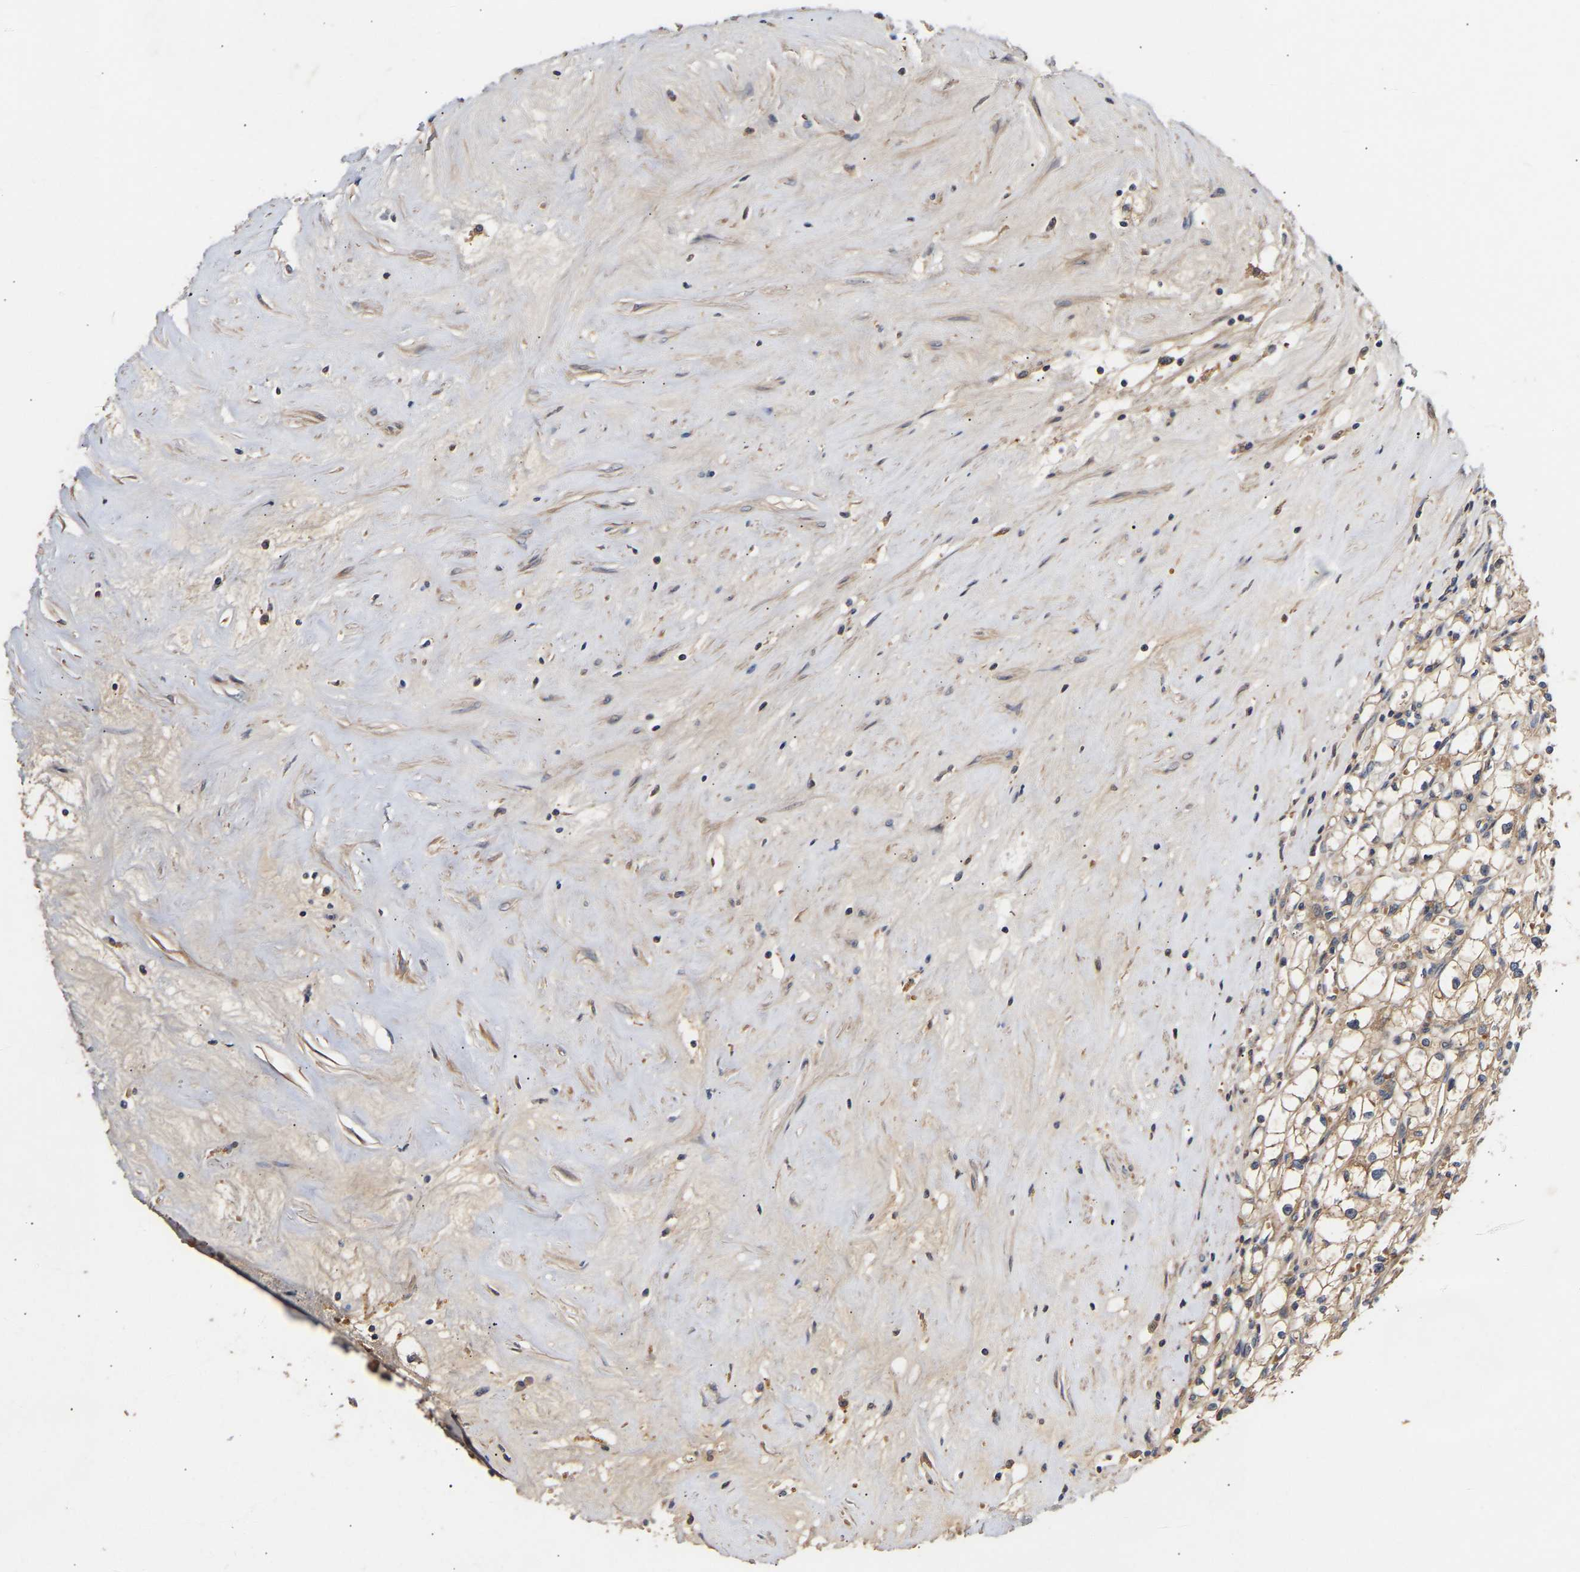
{"staining": {"intensity": "weak", "quantity": "25%-75%", "location": "cytoplasmic/membranous"}, "tissue": "renal cancer", "cell_type": "Tumor cells", "image_type": "cancer", "snomed": [{"axis": "morphology", "description": "Adenocarcinoma, NOS"}, {"axis": "topography", "description": "Kidney"}], "caption": "Renal cancer (adenocarcinoma) stained with DAB immunohistochemistry reveals low levels of weak cytoplasmic/membranous positivity in approximately 25%-75% of tumor cells. The staining was performed using DAB (3,3'-diaminobenzidine), with brown indicating positive protein expression. Nuclei are stained blue with hematoxylin.", "gene": "KASH5", "patient": {"sex": "male", "age": 56}}